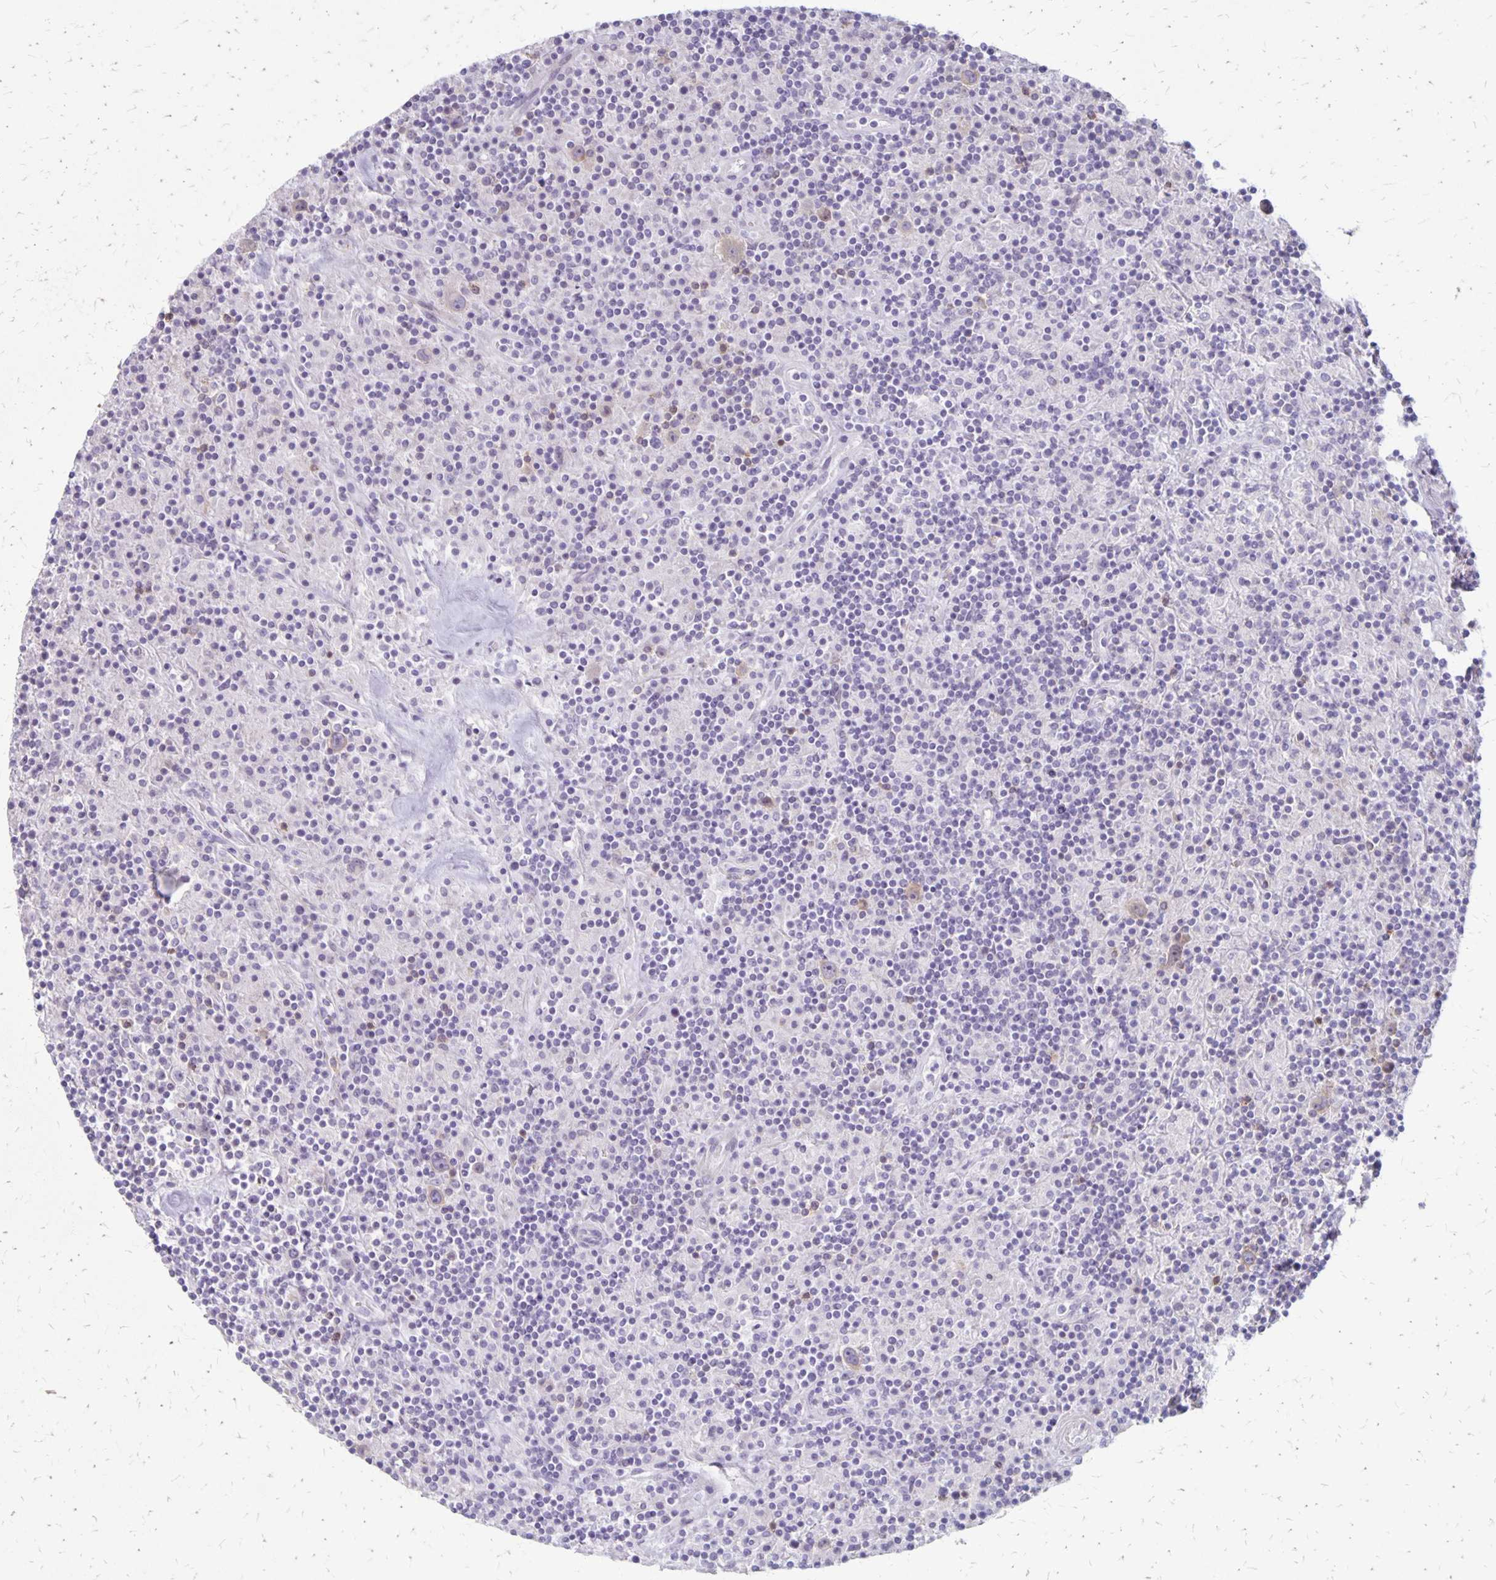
{"staining": {"intensity": "weak", "quantity": "25%-75%", "location": "cytoplasmic/membranous"}, "tissue": "lymphoma", "cell_type": "Tumor cells", "image_type": "cancer", "snomed": [{"axis": "morphology", "description": "Hodgkin's disease, NOS"}, {"axis": "topography", "description": "Lymph node"}], "caption": "DAB (3,3'-diaminobenzidine) immunohistochemical staining of Hodgkin's disease exhibits weak cytoplasmic/membranous protein positivity in about 25%-75% of tumor cells.", "gene": "HOMER1", "patient": {"sex": "male", "age": 70}}